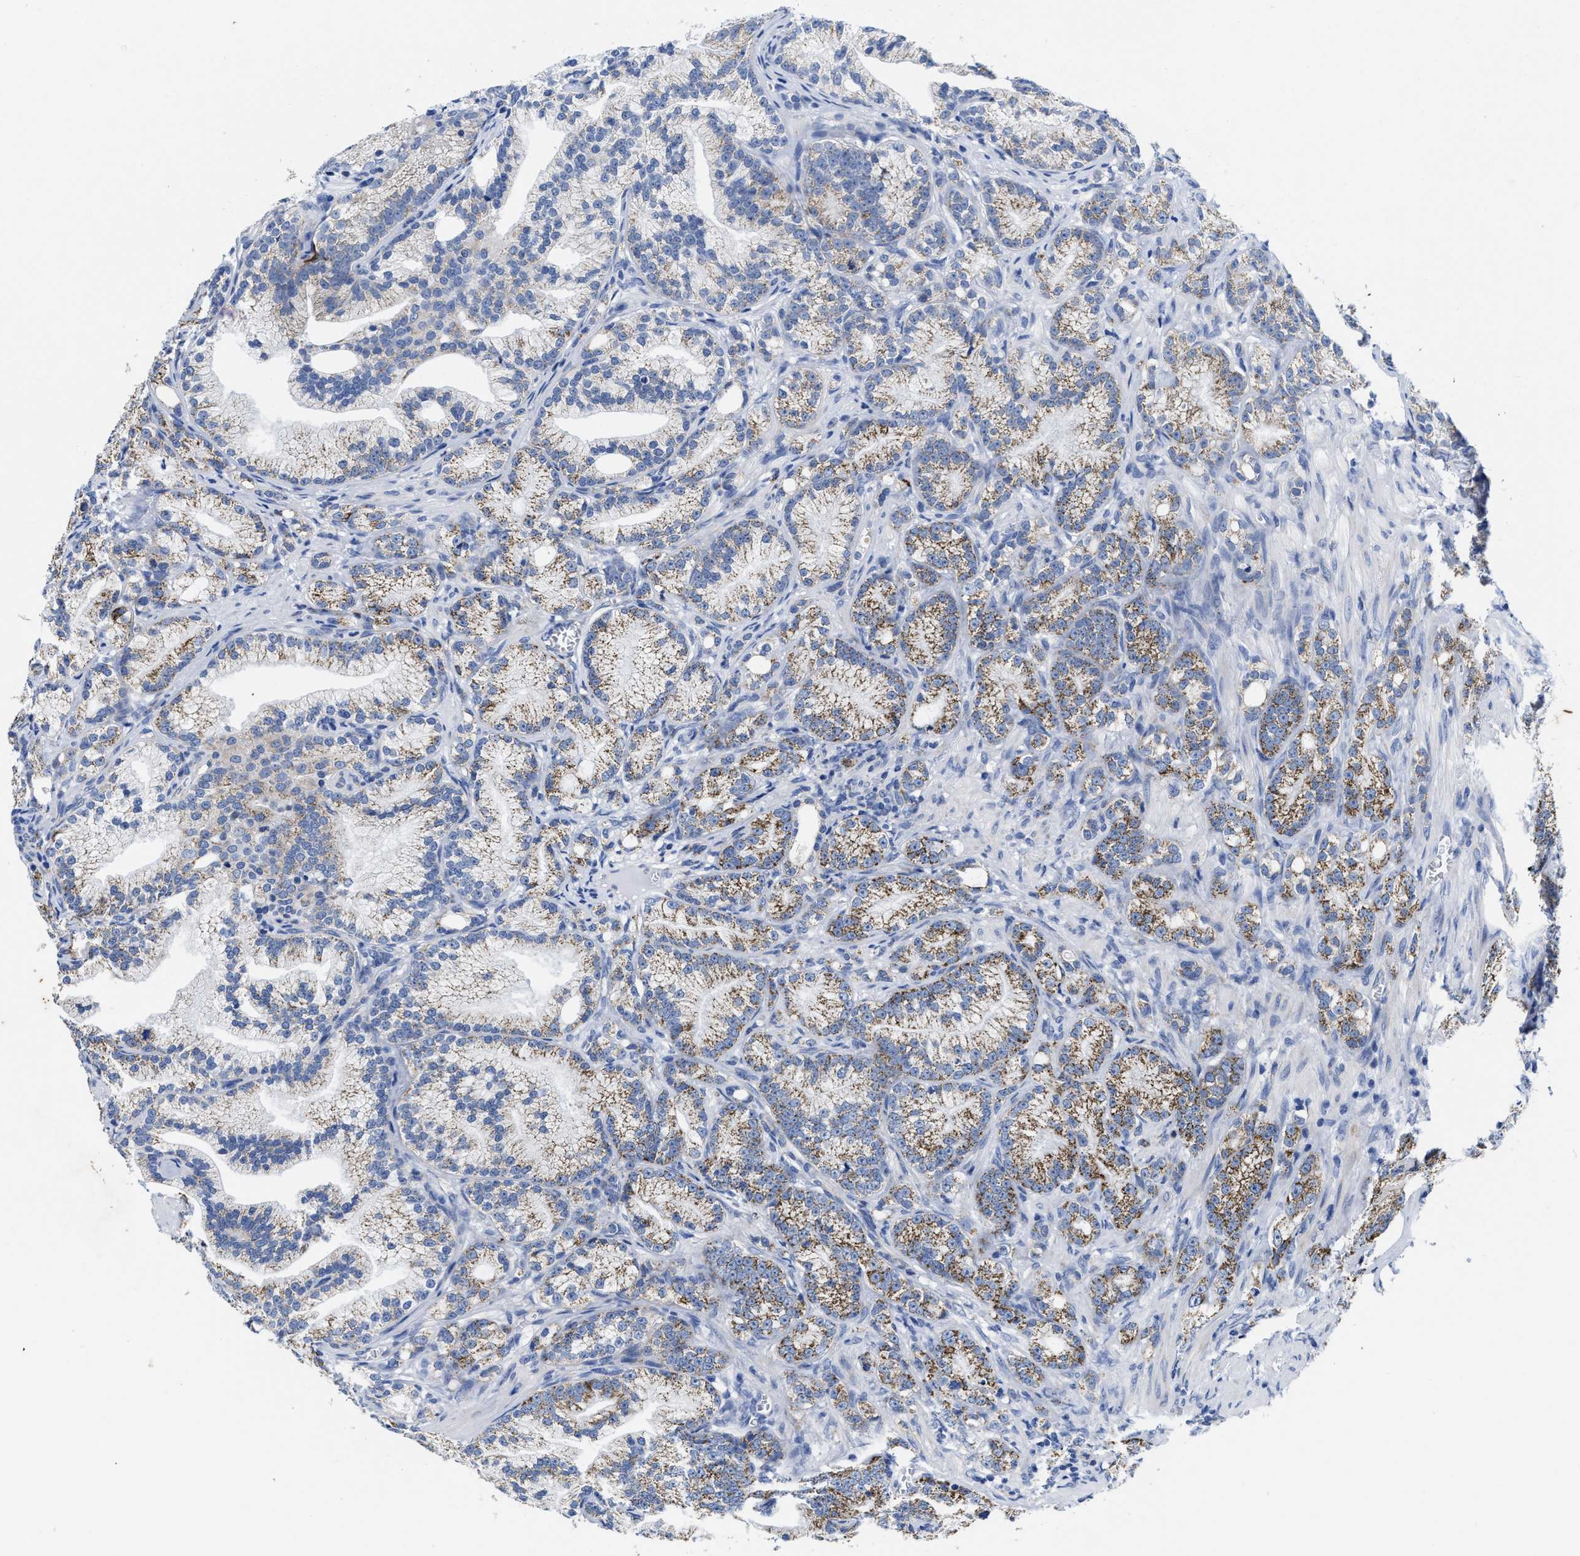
{"staining": {"intensity": "moderate", "quantity": ">75%", "location": "cytoplasmic/membranous"}, "tissue": "prostate cancer", "cell_type": "Tumor cells", "image_type": "cancer", "snomed": [{"axis": "morphology", "description": "Adenocarcinoma, Low grade"}, {"axis": "topography", "description": "Prostate"}], "caption": "Protein expression analysis of prostate adenocarcinoma (low-grade) demonstrates moderate cytoplasmic/membranous expression in about >75% of tumor cells.", "gene": "TBRG4", "patient": {"sex": "male", "age": 89}}